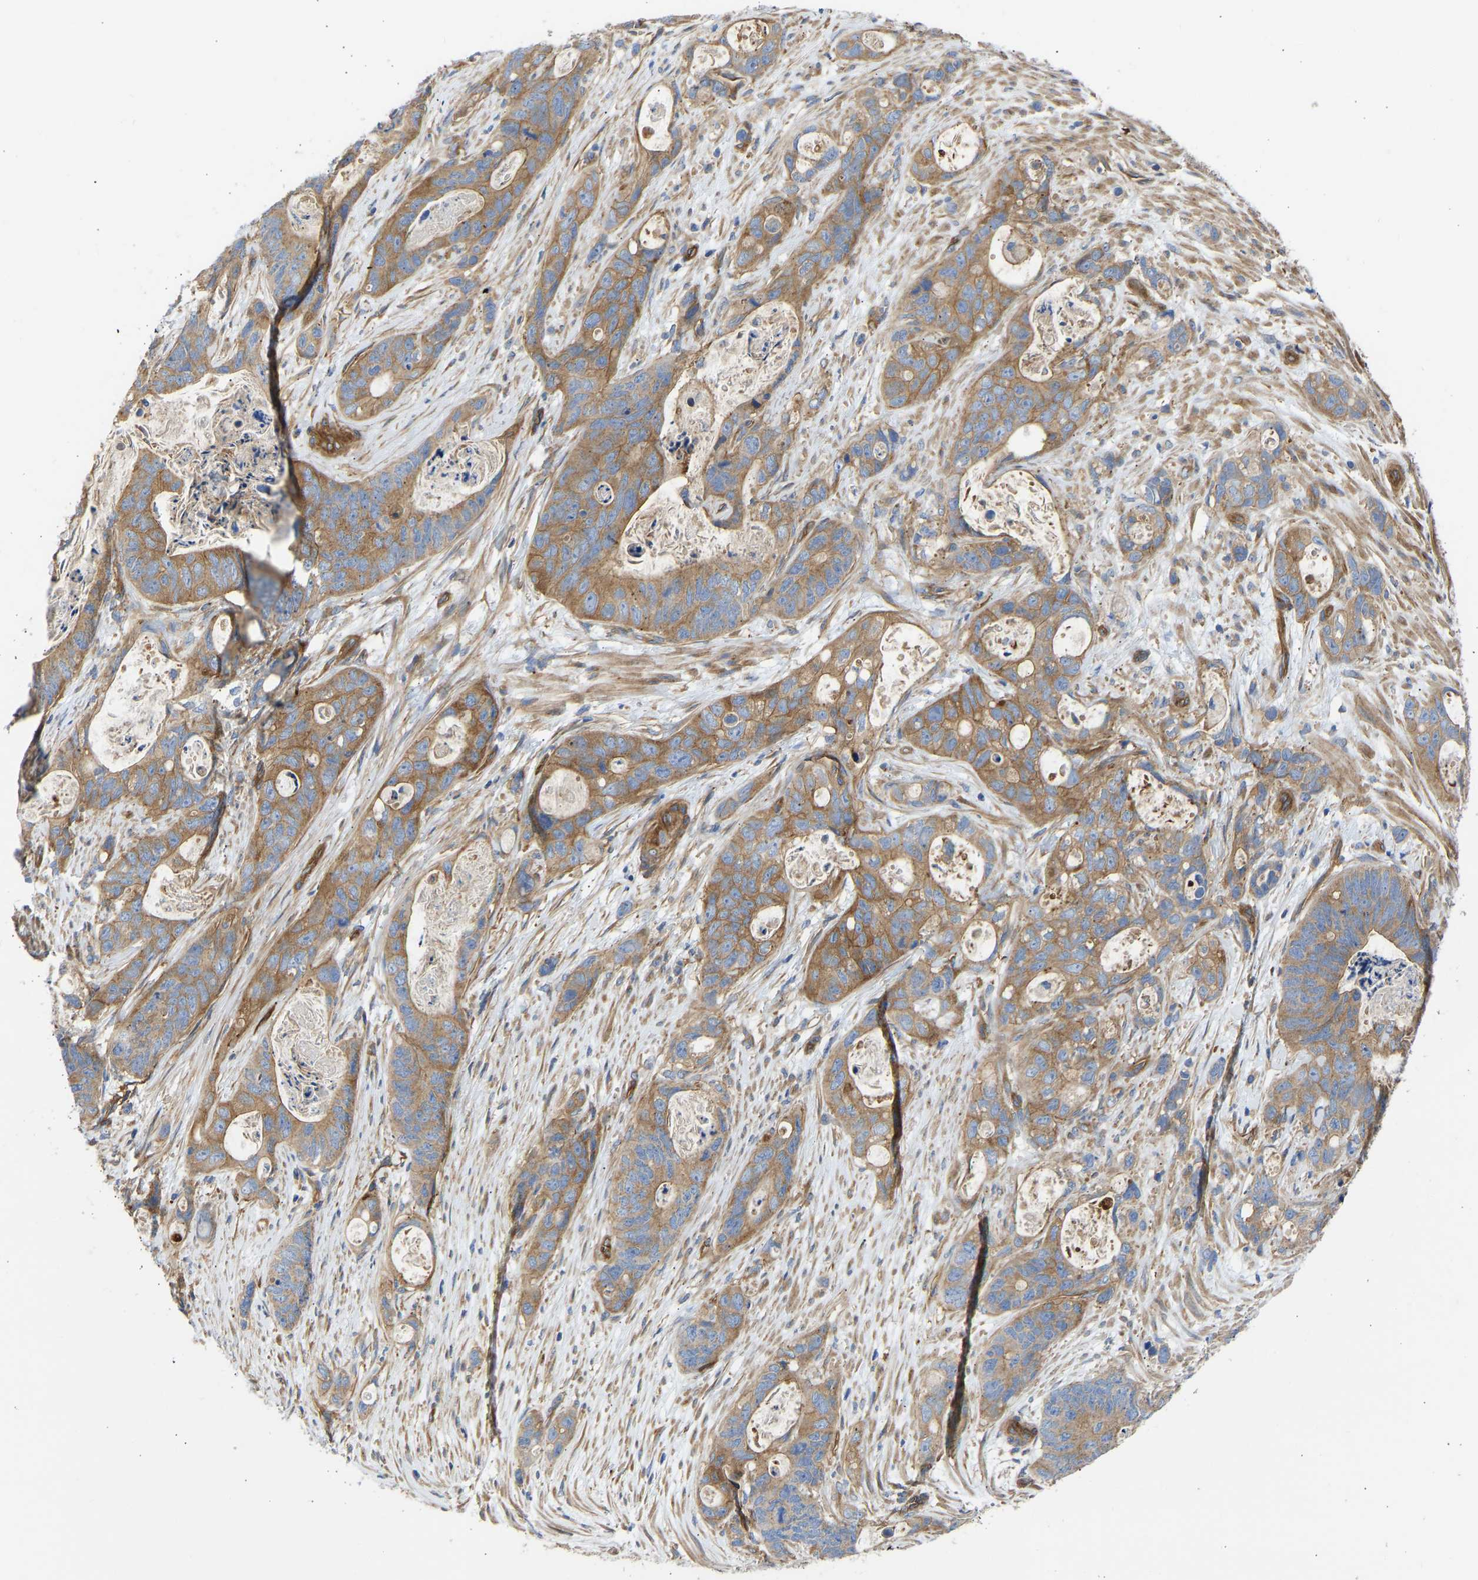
{"staining": {"intensity": "moderate", "quantity": ">75%", "location": "cytoplasmic/membranous"}, "tissue": "stomach cancer", "cell_type": "Tumor cells", "image_type": "cancer", "snomed": [{"axis": "morphology", "description": "Normal tissue, NOS"}, {"axis": "morphology", "description": "Adenocarcinoma, NOS"}, {"axis": "topography", "description": "Stomach"}], "caption": "Adenocarcinoma (stomach) was stained to show a protein in brown. There is medium levels of moderate cytoplasmic/membranous expression in about >75% of tumor cells.", "gene": "MYO1C", "patient": {"sex": "female", "age": 89}}